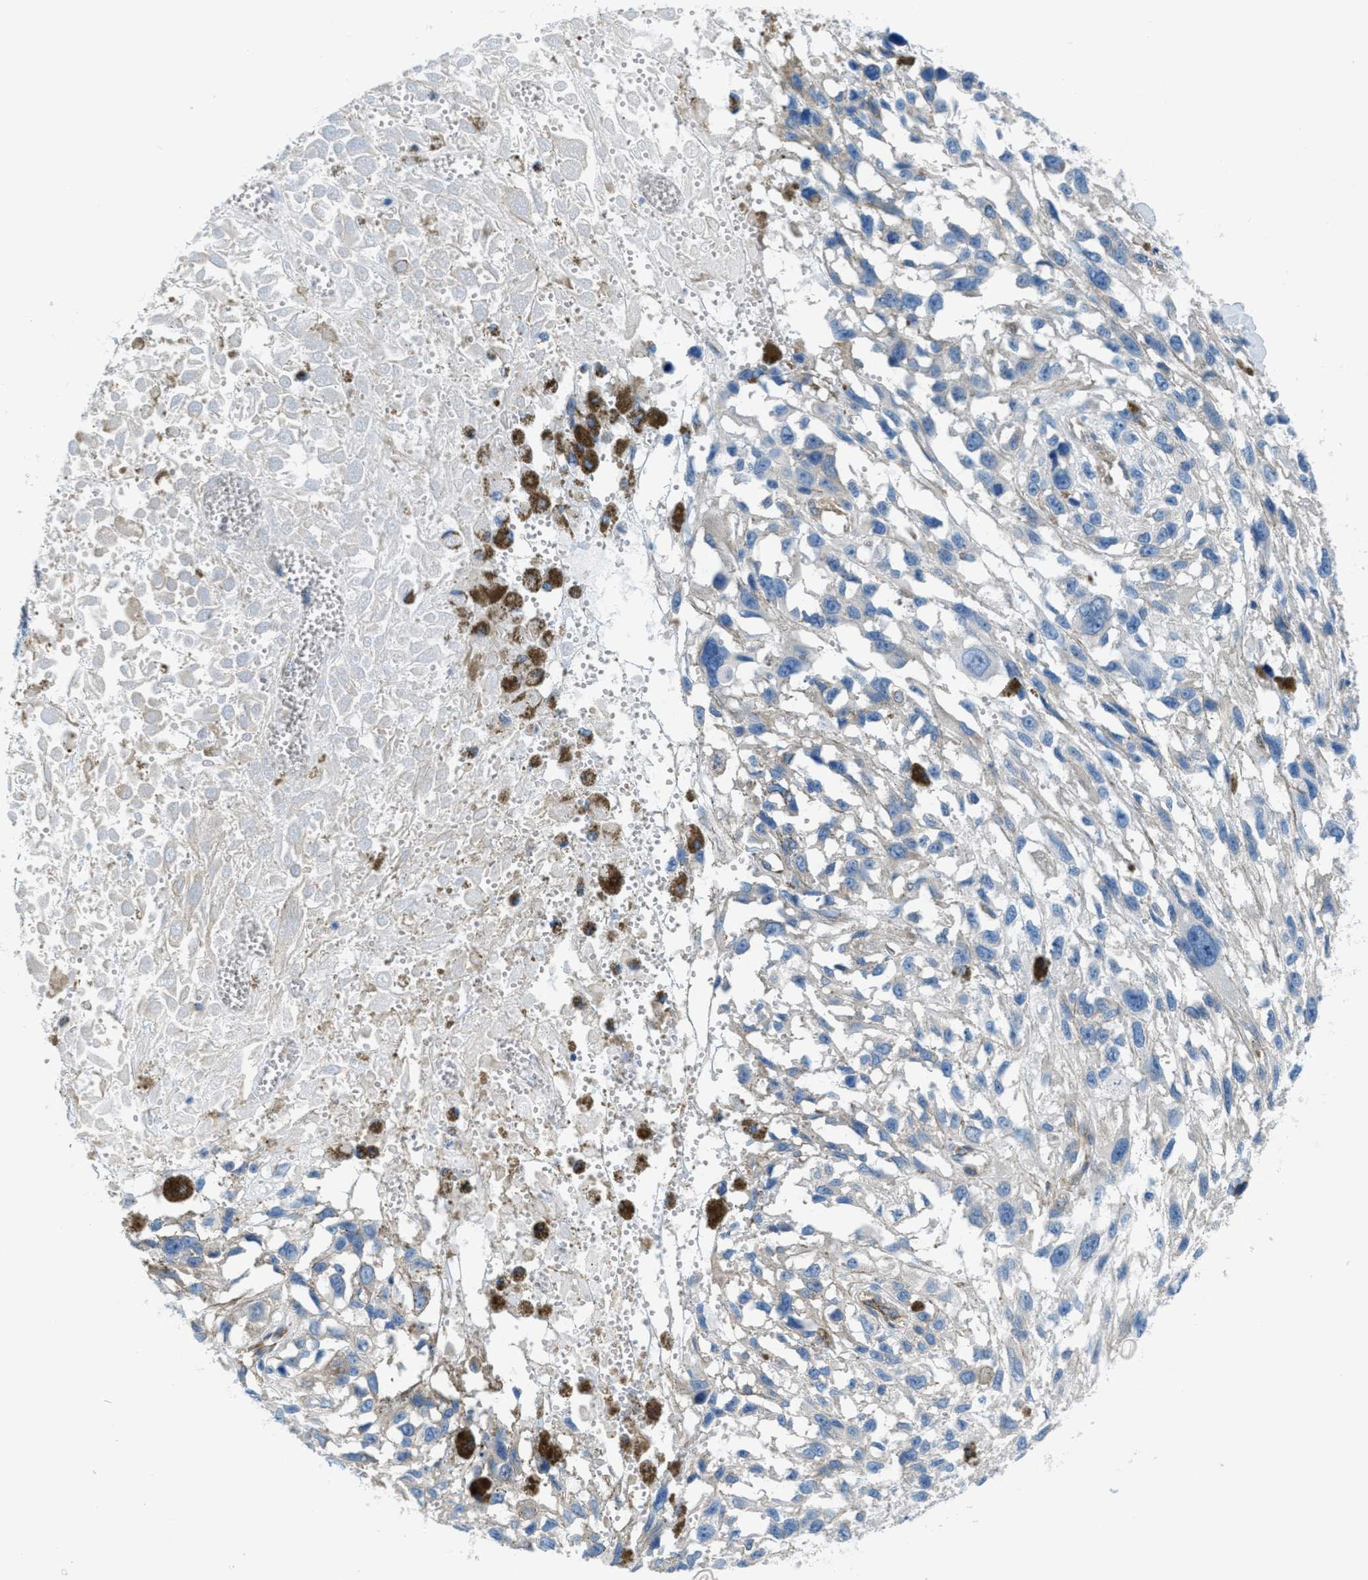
{"staining": {"intensity": "negative", "quantity": "none", "location": "none"}, "tissue": "melanoma", "cell_type": "Tumor cells", "image_type": "cancer", "snomed": [{"axis": "morphology", "description": "Malignant melanoma, Metastatic site"}, {"axis": "topography", "description": "Lymph node"}], "caption": "An immunohistochemistry micrograph of malignant melanoma (metastatic site) is shown. There is no staining in tumor cells of malignant melanoma (metastatic site).", "gene": "MAPRE2", "patient": {"sex": "male", "age": 59}}